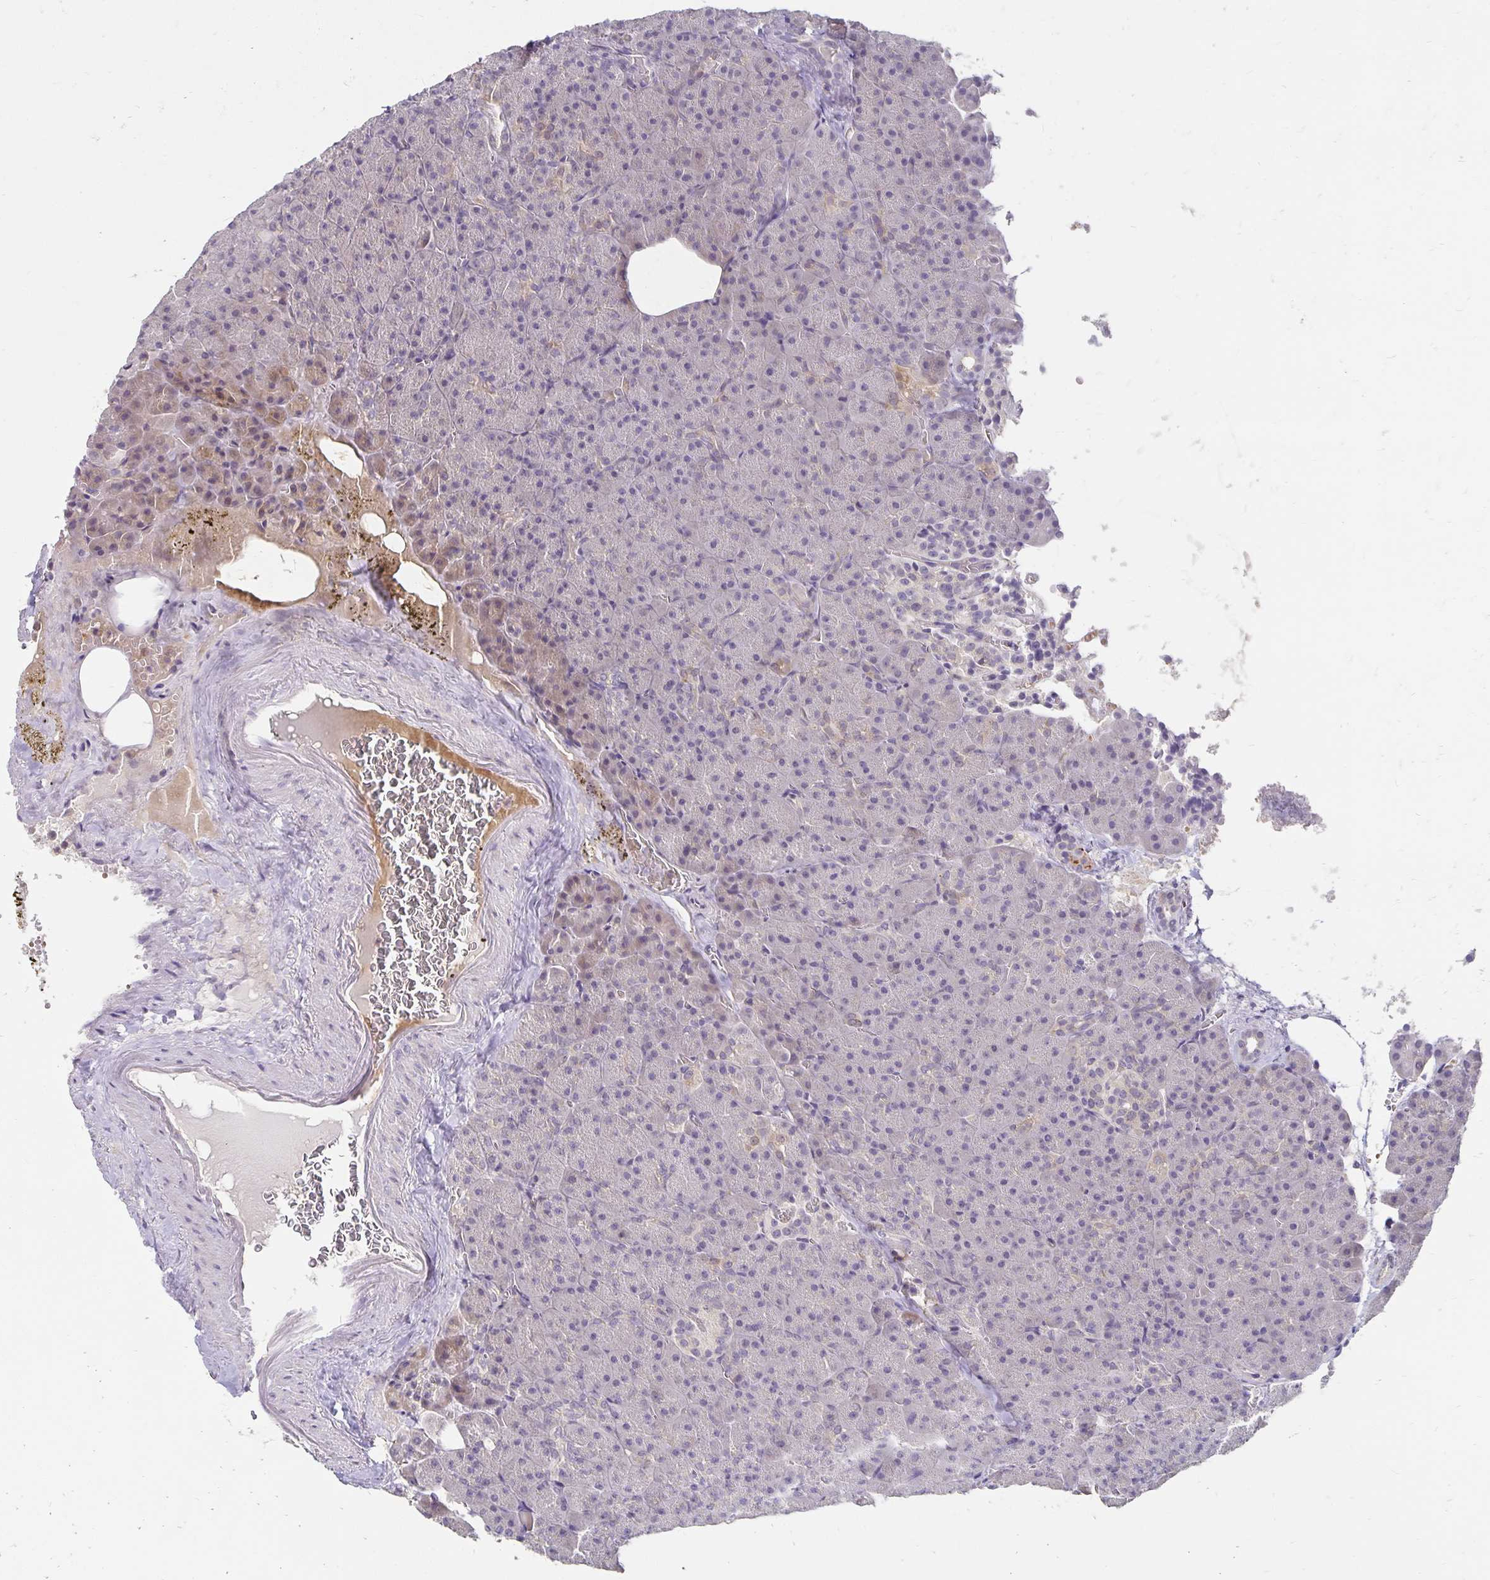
{"staining": {"intensity": "weak", "quantity": "<25%", "location": "cytoplasmic/membranous"}, "tissue": "pancreas", "cell_type": "Exocrine glandular cells", "image_type": "normal", "snomed": [{"axis": "morphology", "description": "Normal tissue, NOS"}, {"axis": "topography", "description": "Pancreas"}], "caption": "Immunohistochemical staining of unremarkable pancreas shows no significant staining in exocrine glandular cells. (Brightfield microscopy of DAB (3,3'-diaminobenzidine) immunohistochemistry at high magnification).", "gene": "CST6", "patient": {"sex": "female", "age": 74}}